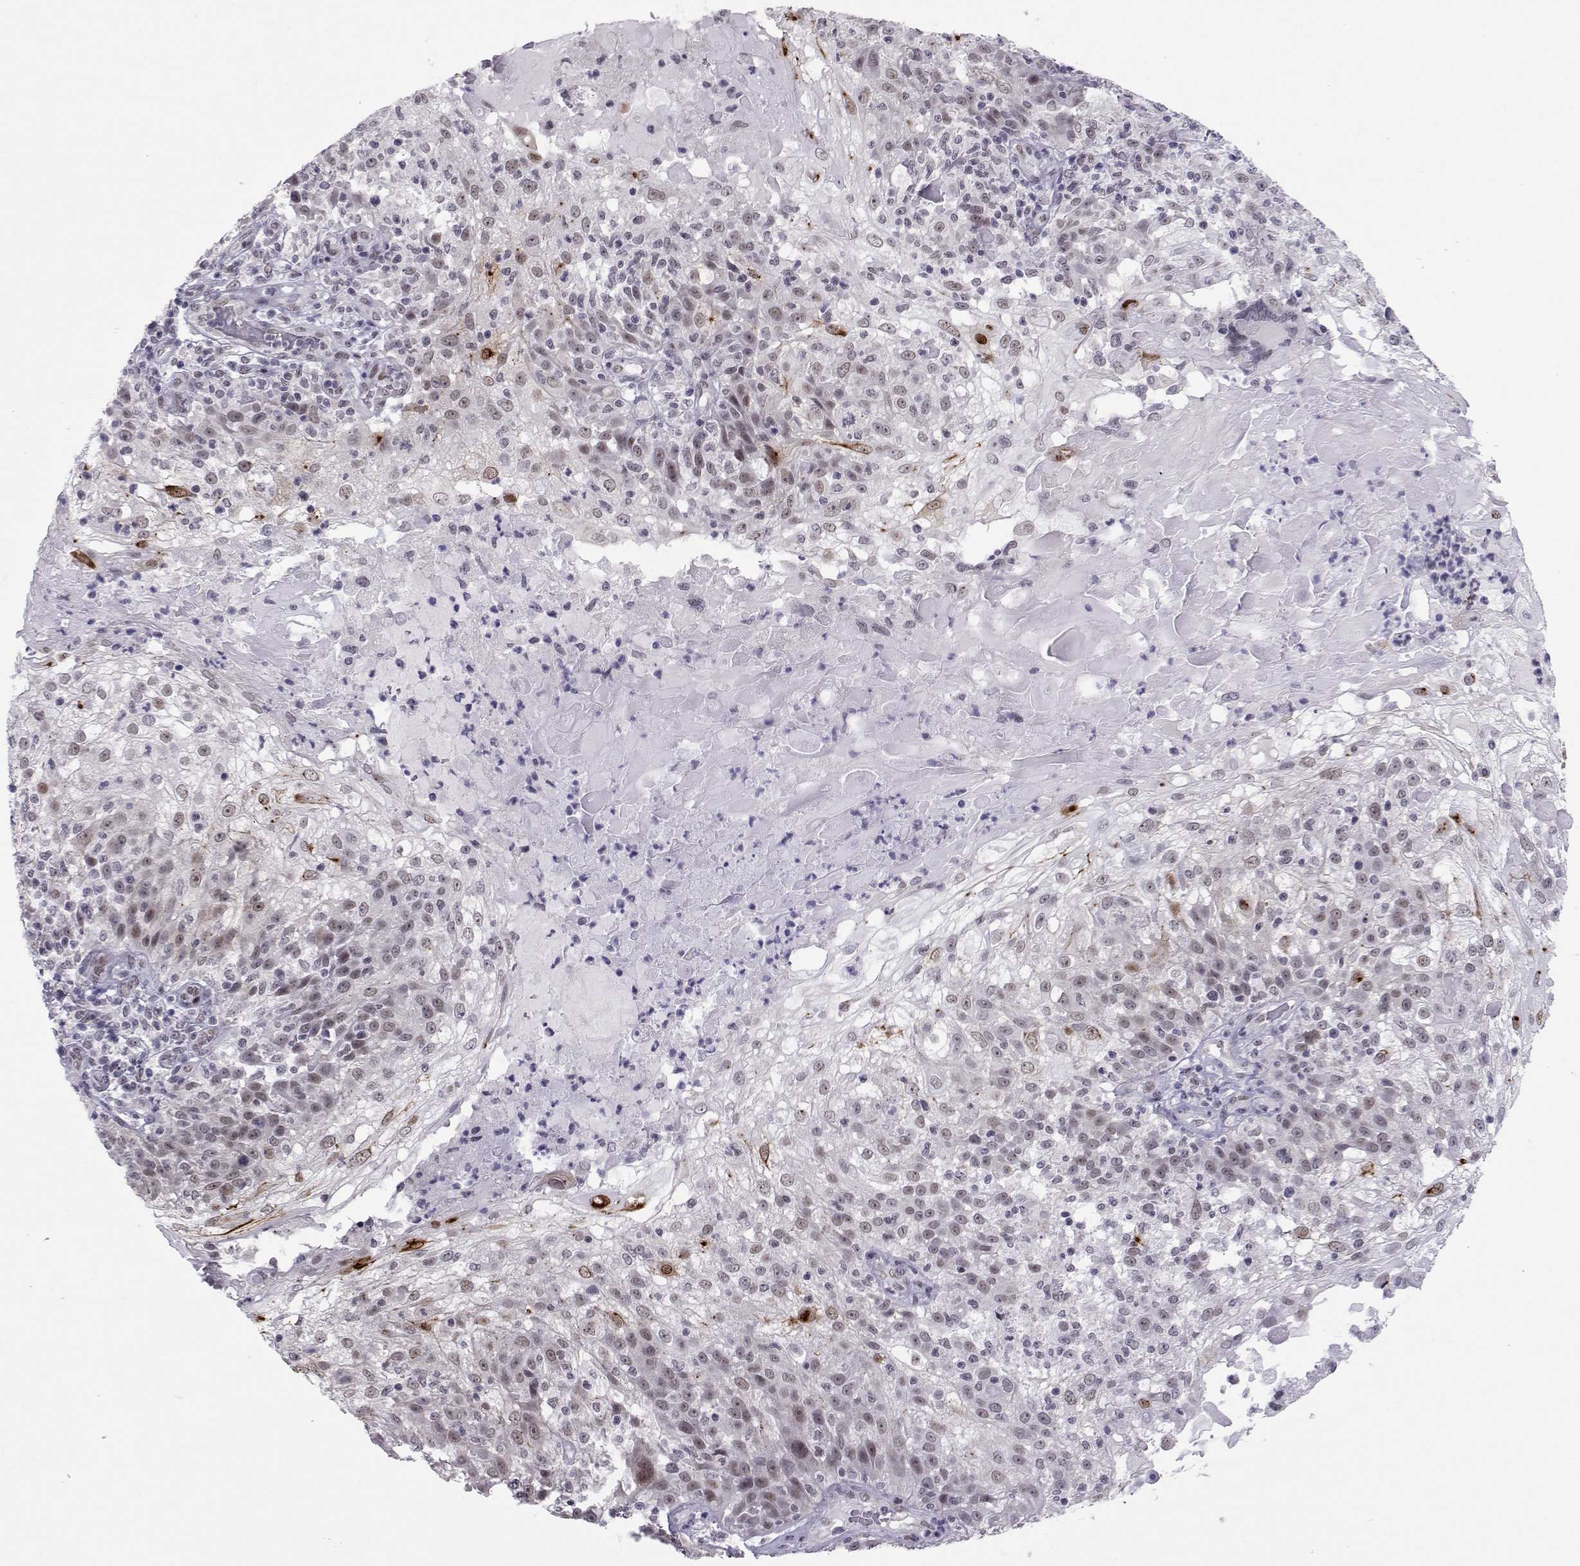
{"staining": {"intensity": "negative", "quantity": "none", "location": "none"}, "tissue": "skin cancer", "cell_type": "Tumor cells", "image_type": "cancer", "snomed": [{"axis": "morphology", "description": "Normal tissue, NOS"}, {"axis": "morphology", "description": "Squamous cell carcinoma, NOS"}, {"axis": "topography", "description": "Skin"}], "caption": "DAB (3,3'-diaminobenzidine) immunohistochemical staining of human squamous cell carcinoma (skin) exhibits no significant positivity in tumor cells. (Stains: DAB IHC with hematoxylin counter stain, Microscopy: brightfield microscopy at high magnification).", "gene": "SIX6", "patient": {"sex": "female", "age": 83}}